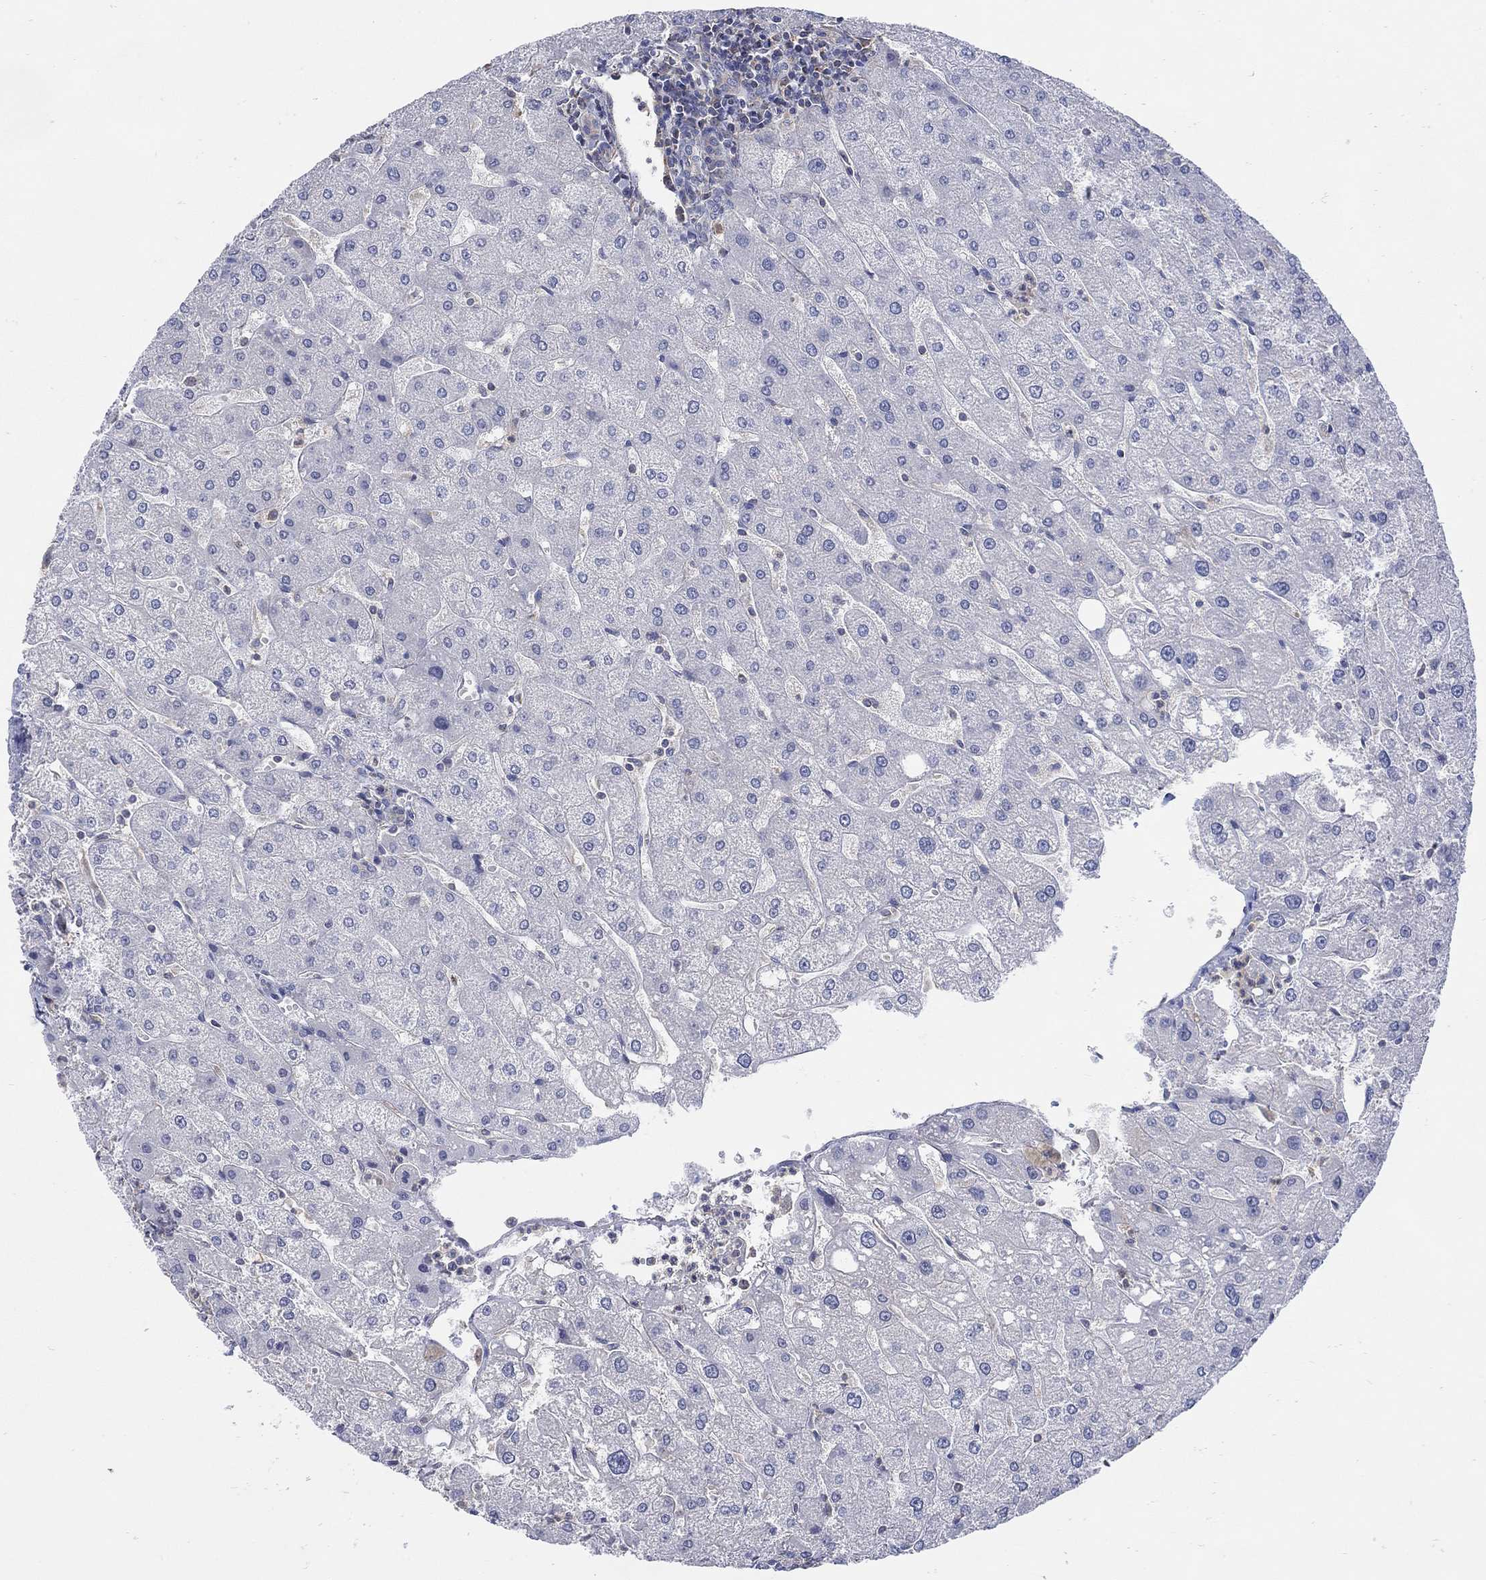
{"staining": {"intensity": "negative", "quantity": "none", "location": "none"}, "tissue": "liver", "cell_type": "Cholangiocytes", "image_type": "normal", "snomed": [{"axis": "morphology", "description": "Normal tissue, NOS"}, {"axis": "topography", "description": "Liver"}], "caption": "Immunohistochemistry (IHC) photomicrograph of benign liver: liver stained with DAB shows no significant protein expression in cholangiocytes.", "gene": "TEKT3", "patient": {"sex": "male", "age": 67}}